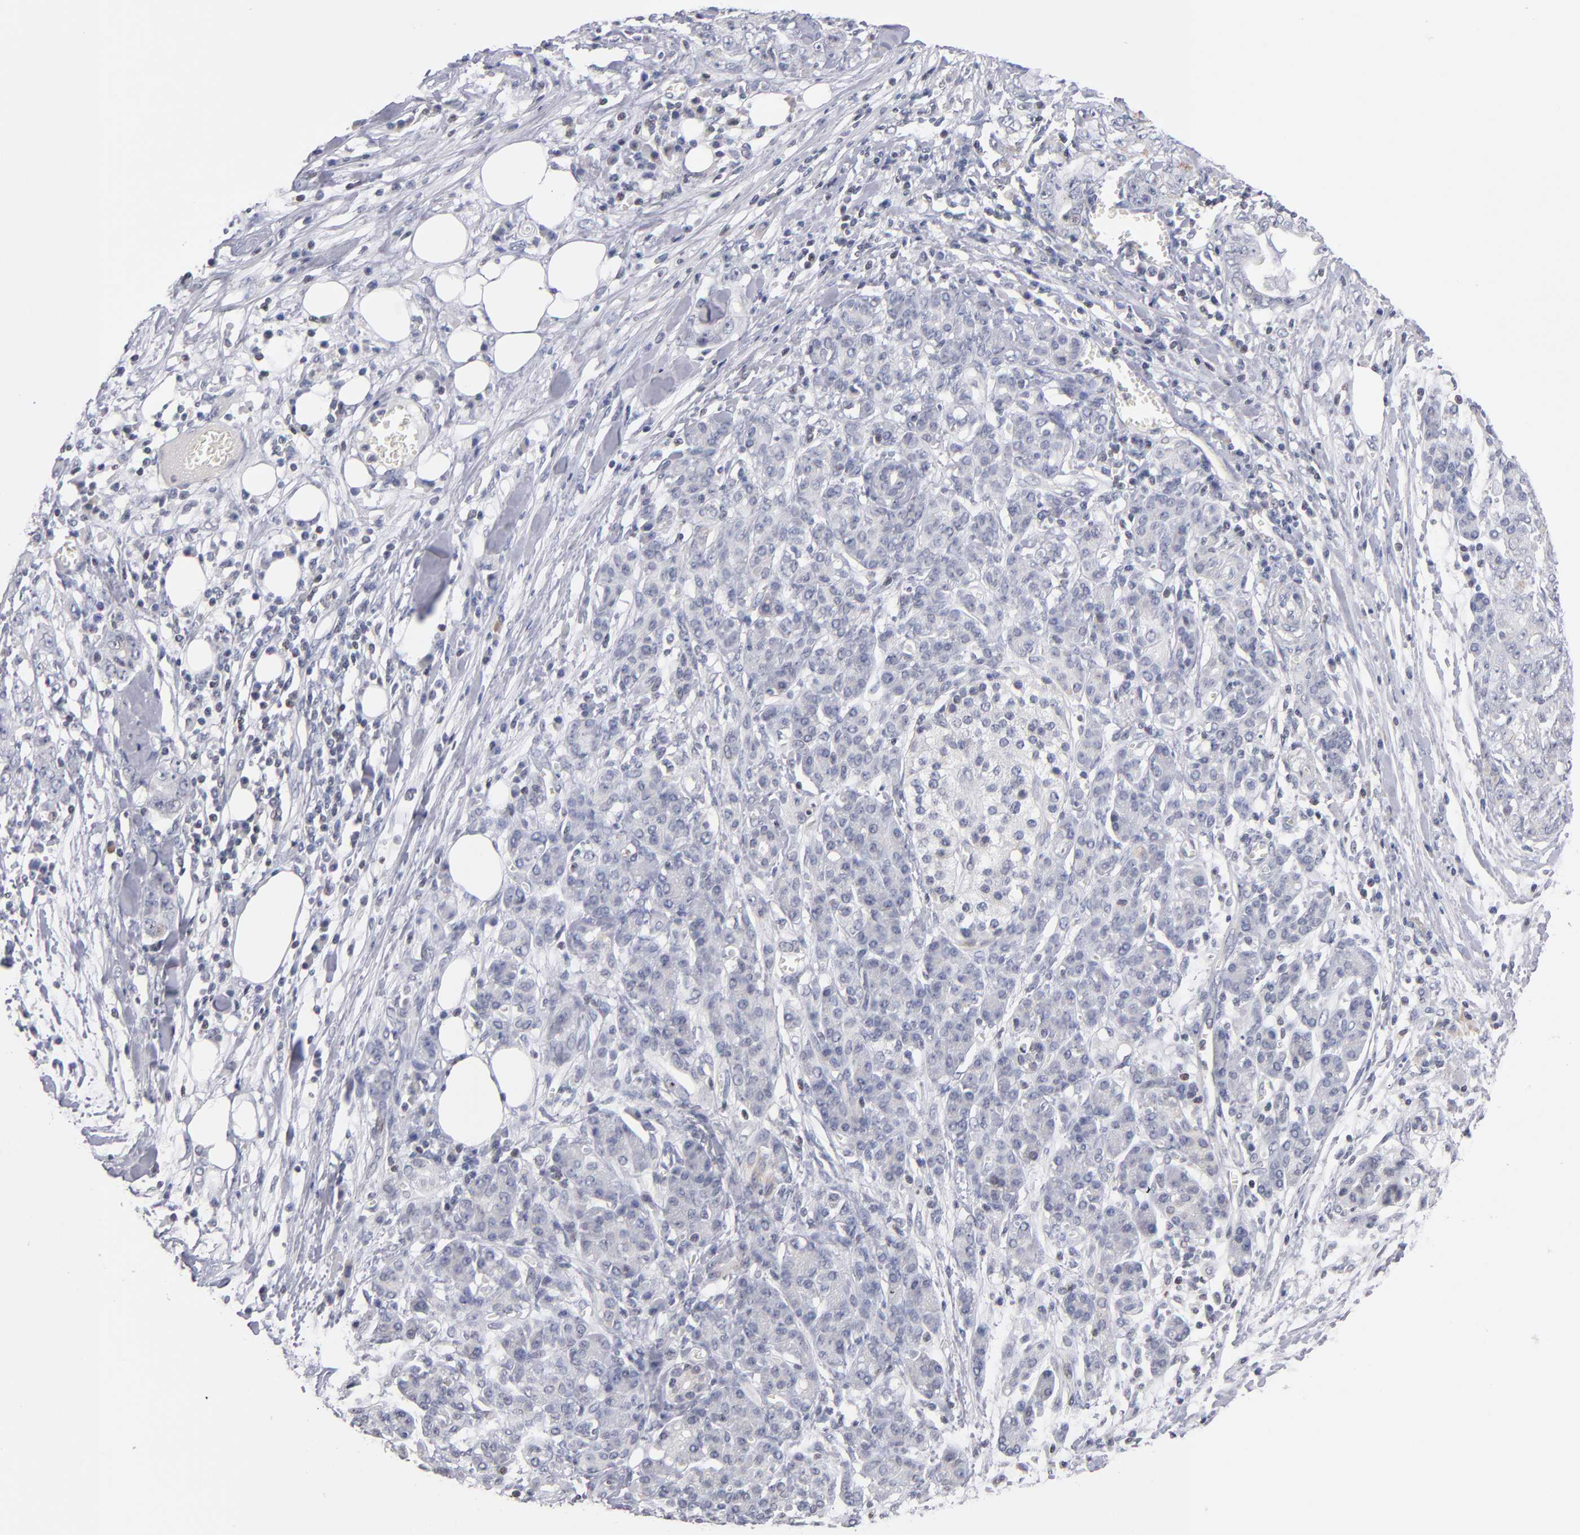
{"staining": {"intensity": "weak", "quantity": "<25%", "location": "cytoplasmic/membranous"}, "tissue": "pancreatic cancer", "cell_type": "Tumor cells", "image_type": "cancer", "snomed": [{"axis": "morphology", "description": "Adenocarcinoma, NOS"}, {"axis": "topography", "description": "Pancreas"}], "caption": "Immunohistochemistry (IHC) image of human pancreatic cancer (adenocarcinoma) stained for a protein (brown), which shows no expression in tumor cells.", "gene": "ODF2", "patient": {"sex": "female", "age": 73}}